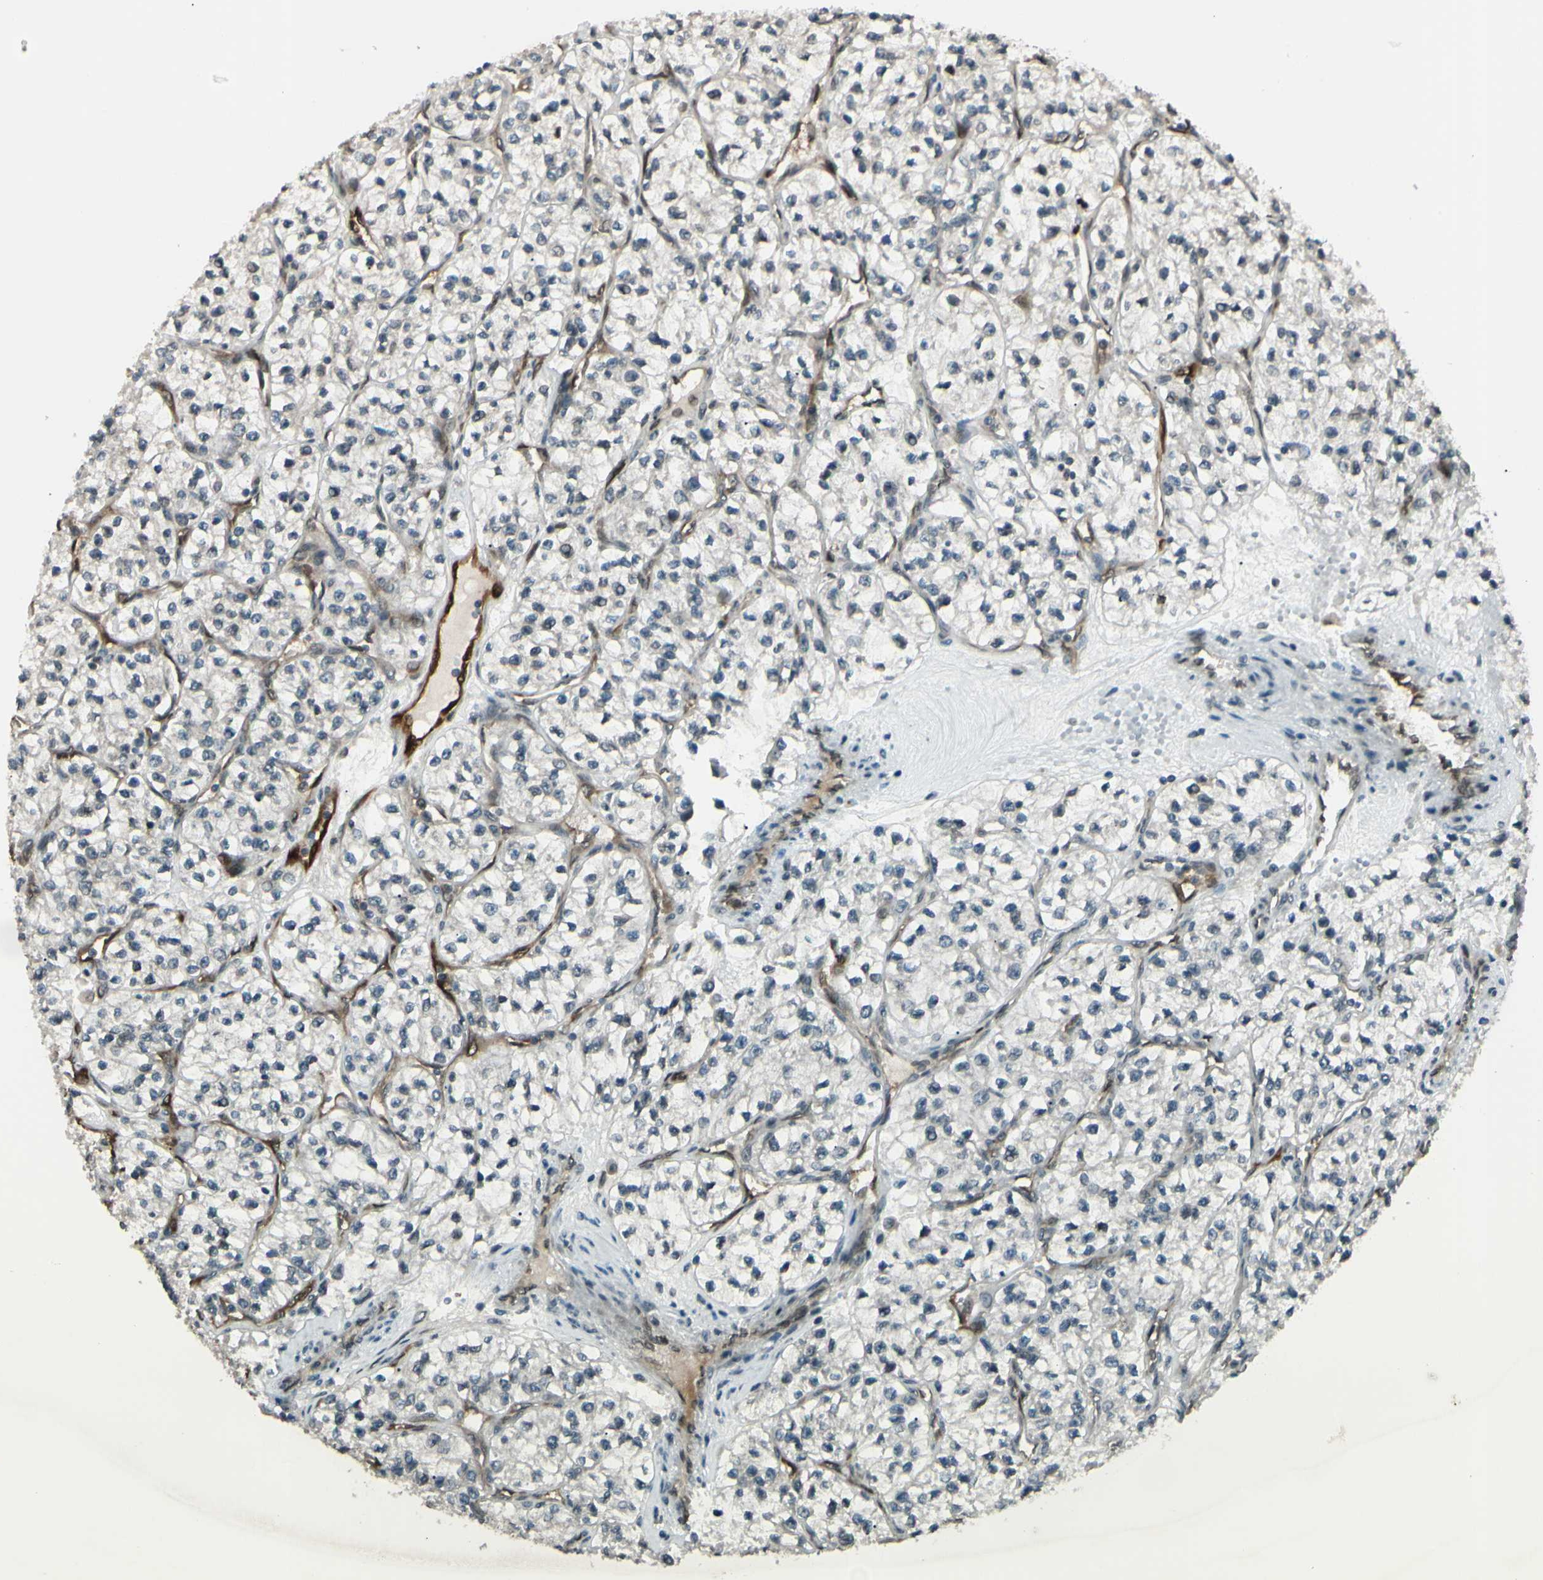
{"staining": {"intensity": "negative", "quantity": "none", "location": "none"}, "tissue": "renal cancer", "cell_type": "Tumor cells", "image_type": "cancer", "snomed": [{"axis": "morphology", "description": "Adenocarcinoma, NOS"}, {"axis": "topography", "description": "Kidney"}], "caption": "IHC histopathology image of human renal cancer (adenocarcinoma) stained for a protein (brown), which demonstrates no expression in tumor cells. (Brightfield microscopy of DAB immunohistochemistry (IHC) at high magnification).", "gene": "MLF2", "patient": {"sex": "female", "age": 57}}